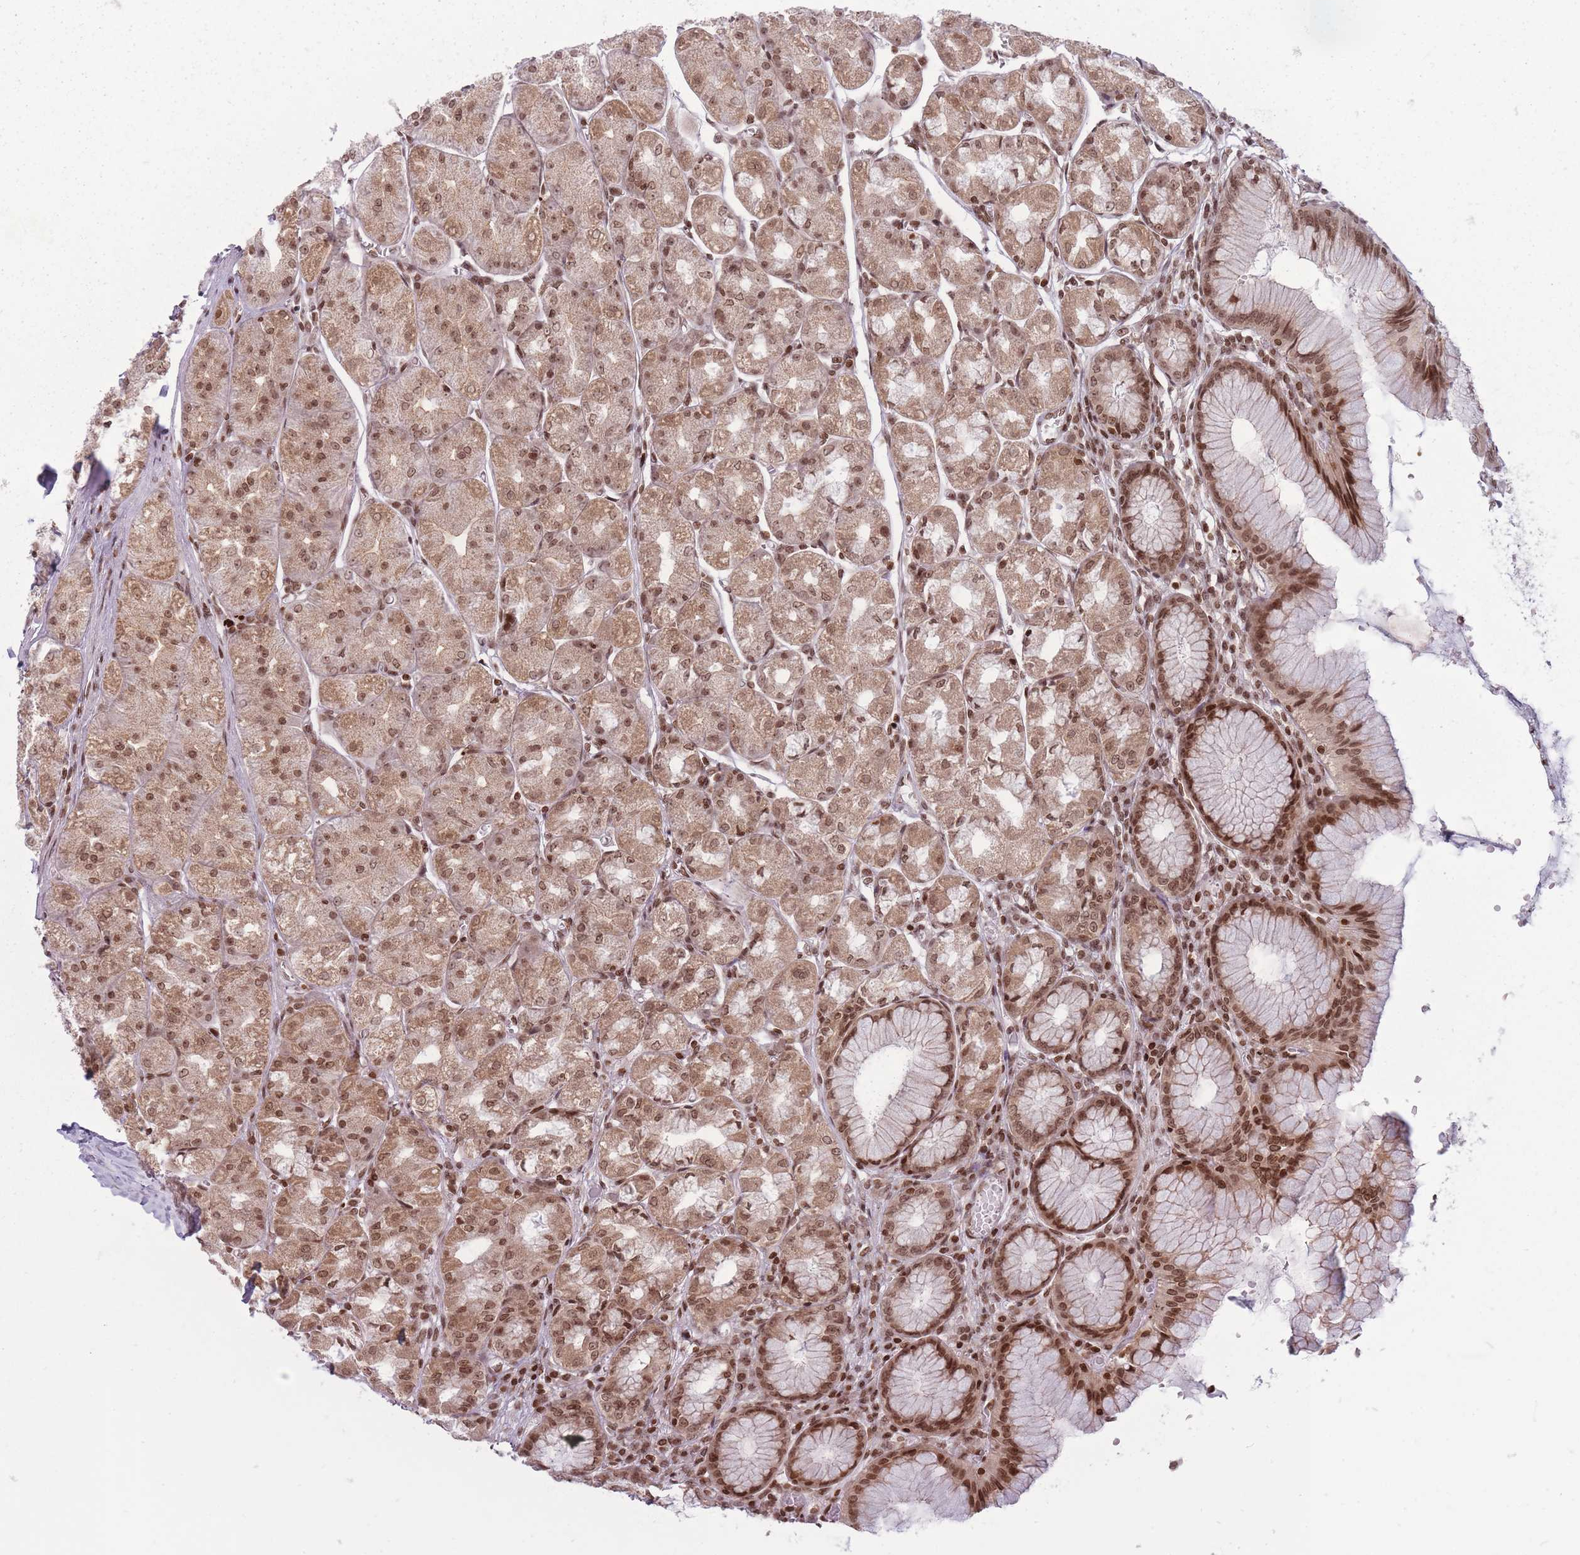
{"staining": {"intensity": "moderate", "quantity": ">75%", "location": "cytoplasmic/membranous,nuclear"}, "tissue": "stomach", "cell_type": "Glandular cells", "image_type": "normal", "snomed": [{"axis": "morphology", "description": "Normal tissue, NOS"}, {"axis": "topography", "description": "Stomach"}], "caption": "An image showing moderate cytoplasmic/membranous,nuclear staining in approximately >75% of glandular cells in unremarkable stomach, as visualized by brown immunohistochemical staining.", "gene": "TMC6", "patient": {"sex": "male", "age": 55}}